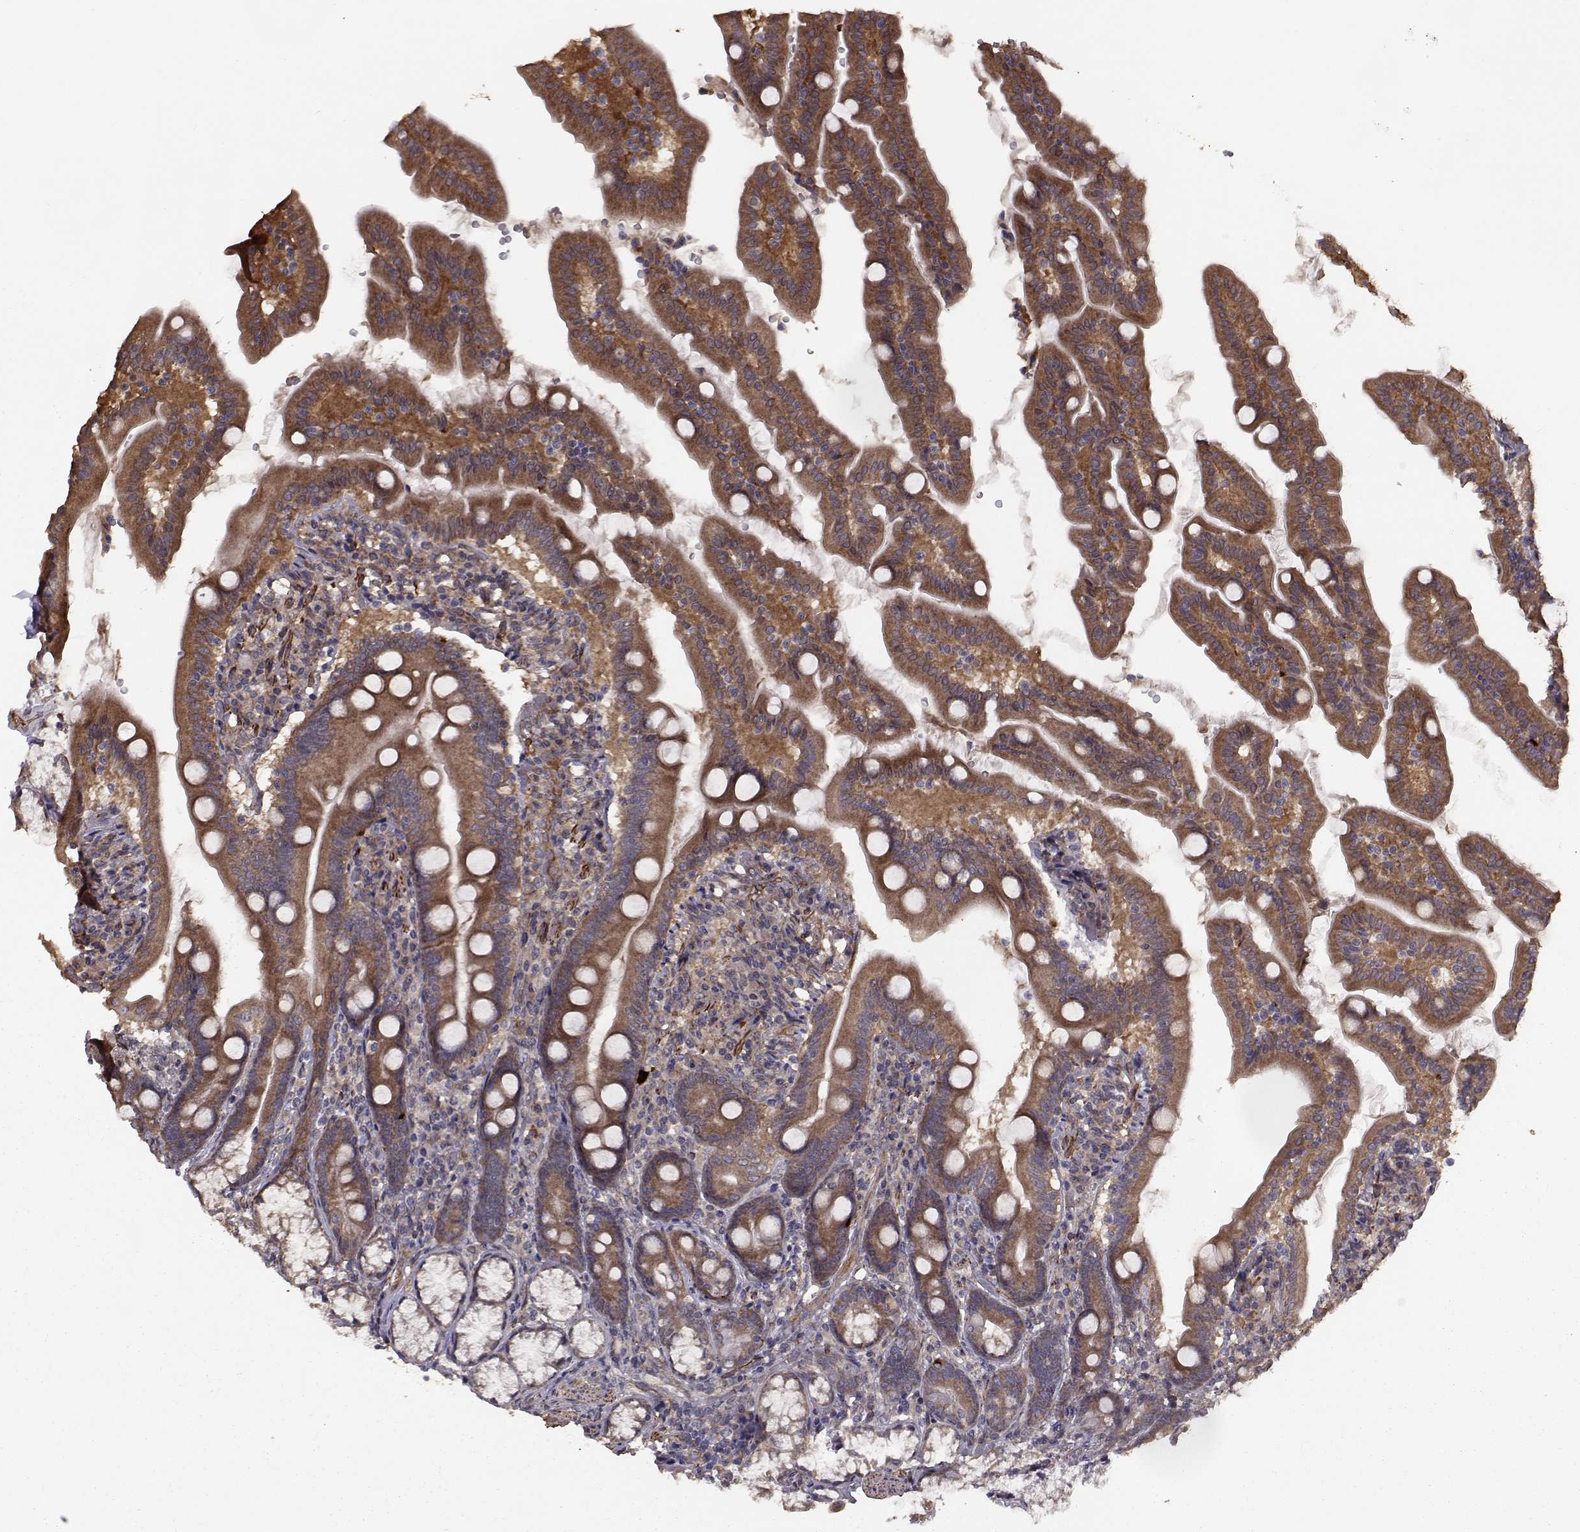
{"staining": {"intensity": "strong", "quantity": "25%-75%", "location": "cytoplasmic/membranous"}, "tissue": "duodenum", "cell_type": "Glandular cells", "image_type": "normal", "snomed": [{"axis": "morphology", "description": "Normal tissue, NOS"}, {"axis": "topography", "description": "Duodenum"}], "caption": "Immunohistochemical staining of unremarkable human duodenum exhibits 25%-75% levels of strong cytoplasmic/membranous protein expression in approximately 25%-75% of glandular cells.", "gene": "TRIP10", "patient": {"sex": "female", "age": 67}}